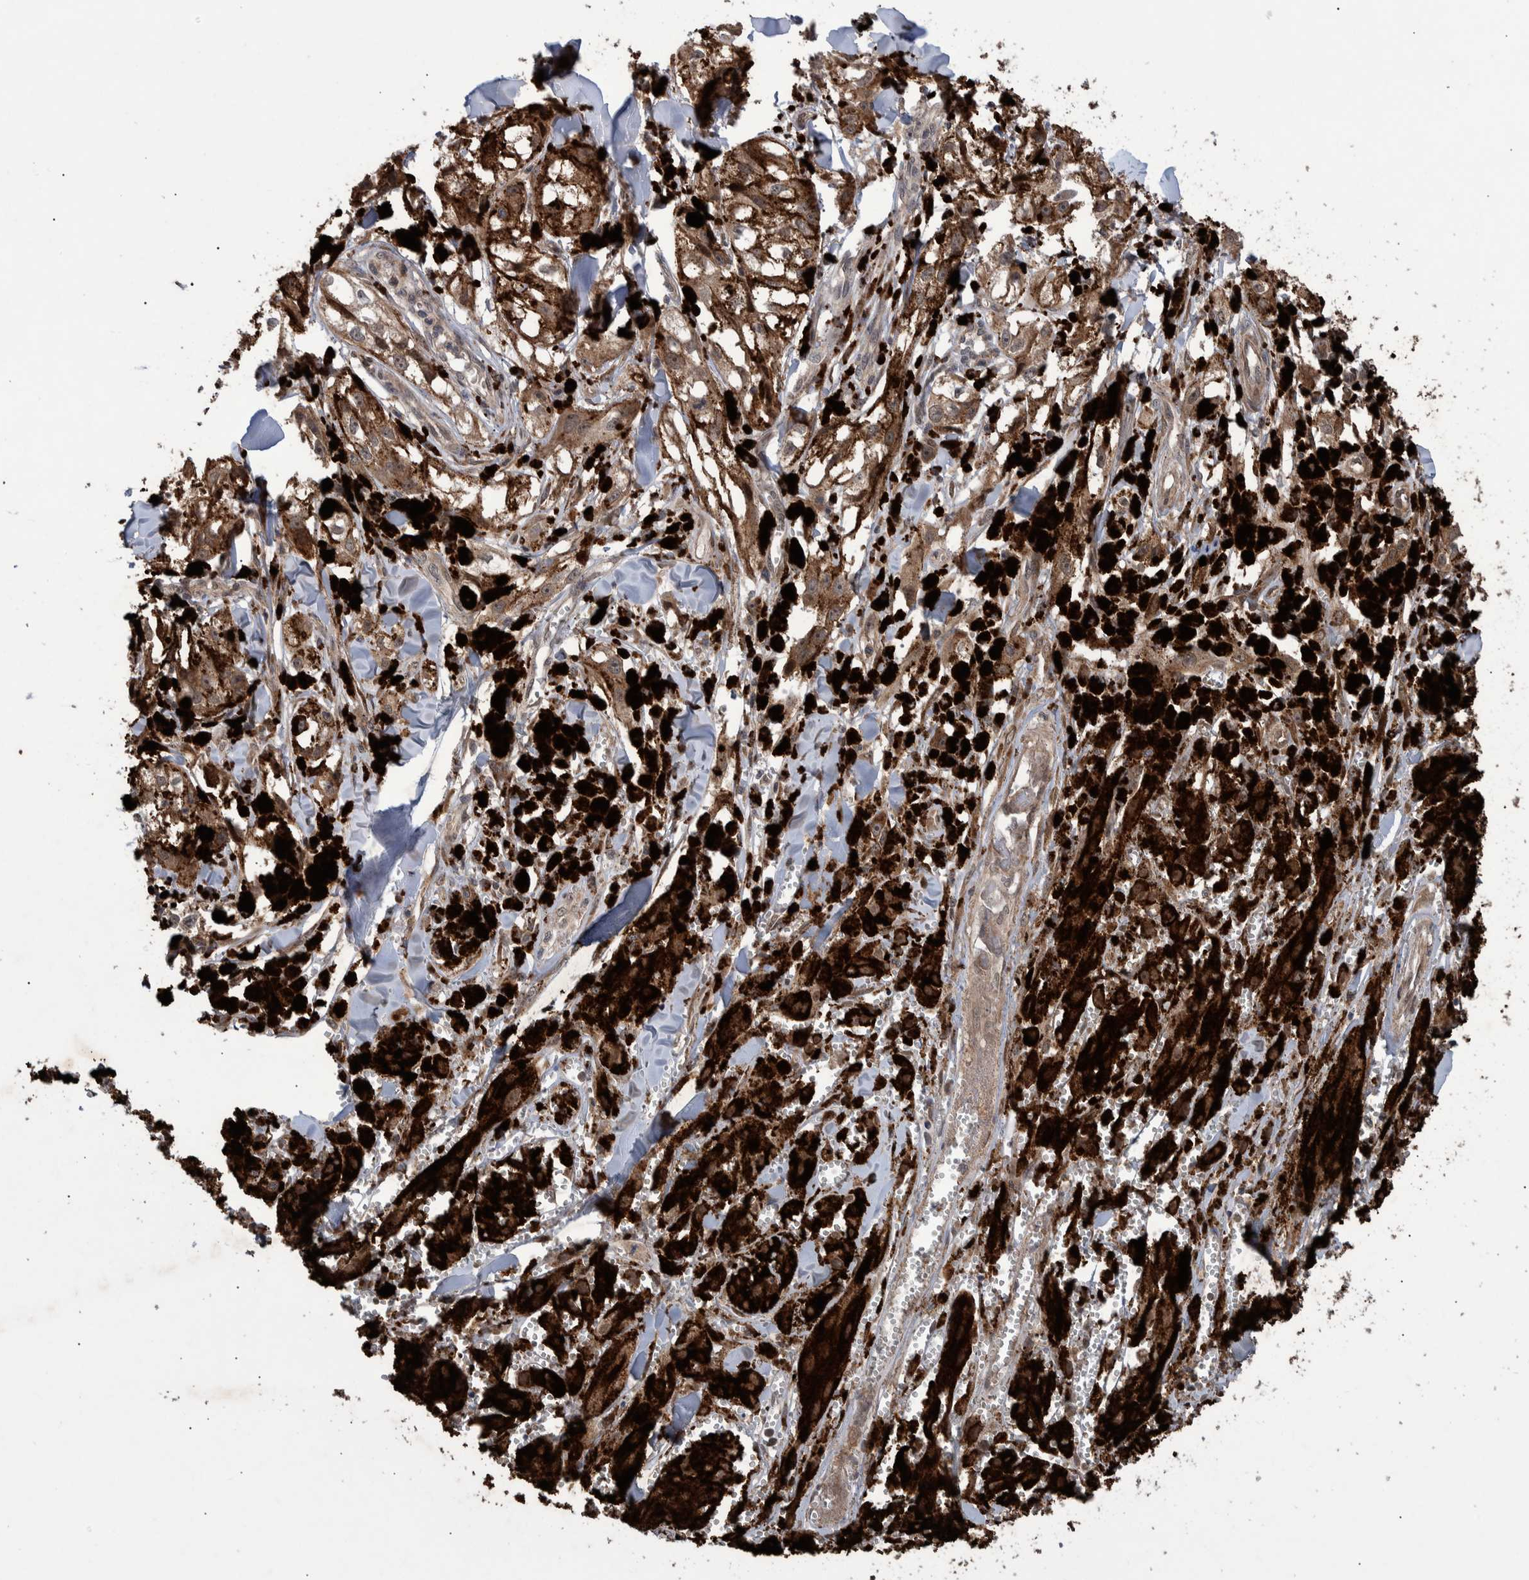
{"staining": {"intensity": "weak", "quantity": "25%-75%", "location": "cytoplasmic/membranous"}, "tissue": "melanoma", "cell_type": "Tumor cells", "image_type": "cancer", "snomed": [{"axis": "morphology", "description": "Malignant melanoma, NOS"}, {"axis": "topography", "description": "Skin"}], "caption": "Brown immunohistochemical staining in malignant melanoma reveals weak cytoplasmic/membranous staining in approximately 25%-75% of tumor cells.", "gene": "B3GNTL1", "patient": {"sex": "male", "age": 88}}